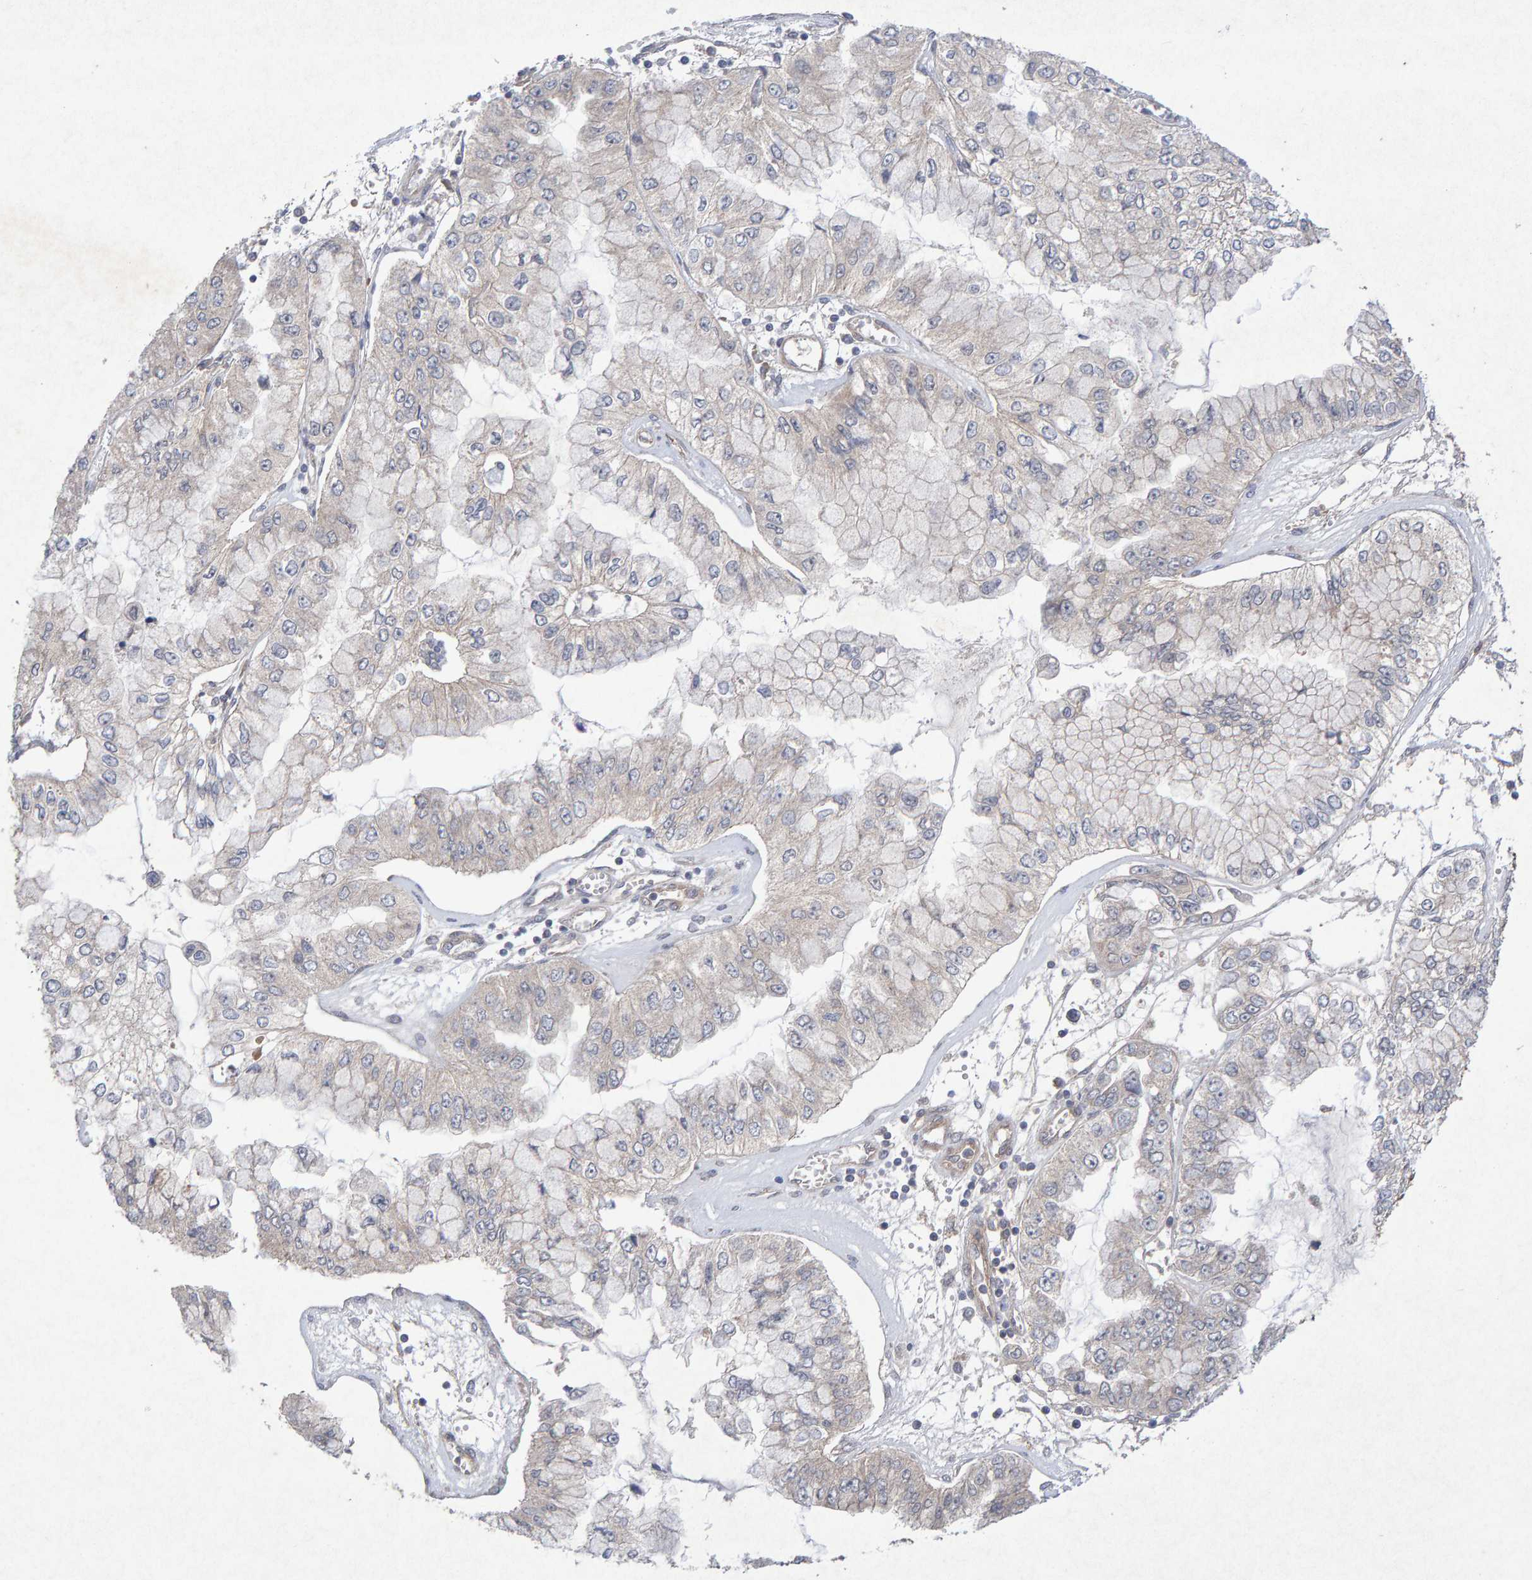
{"staining": {"intensity": "negative", "quantity": "none", "location": "none"}, "tissue": "liver cancer", "cell_type": "Tumor cells", "image_type": "cancer", "snomed": [{"axis": "morphology", "description": "Cholangiocarcinoma"}, {"axis": "topography", "description": "Liver"}], "caption": "Human liver cancer (cholangiocarcinoma) stained for a protein using IHC shows no positivity in tumor cells.", "gene": "CDH2", "patient": {"sex": "female", "age": 79}}